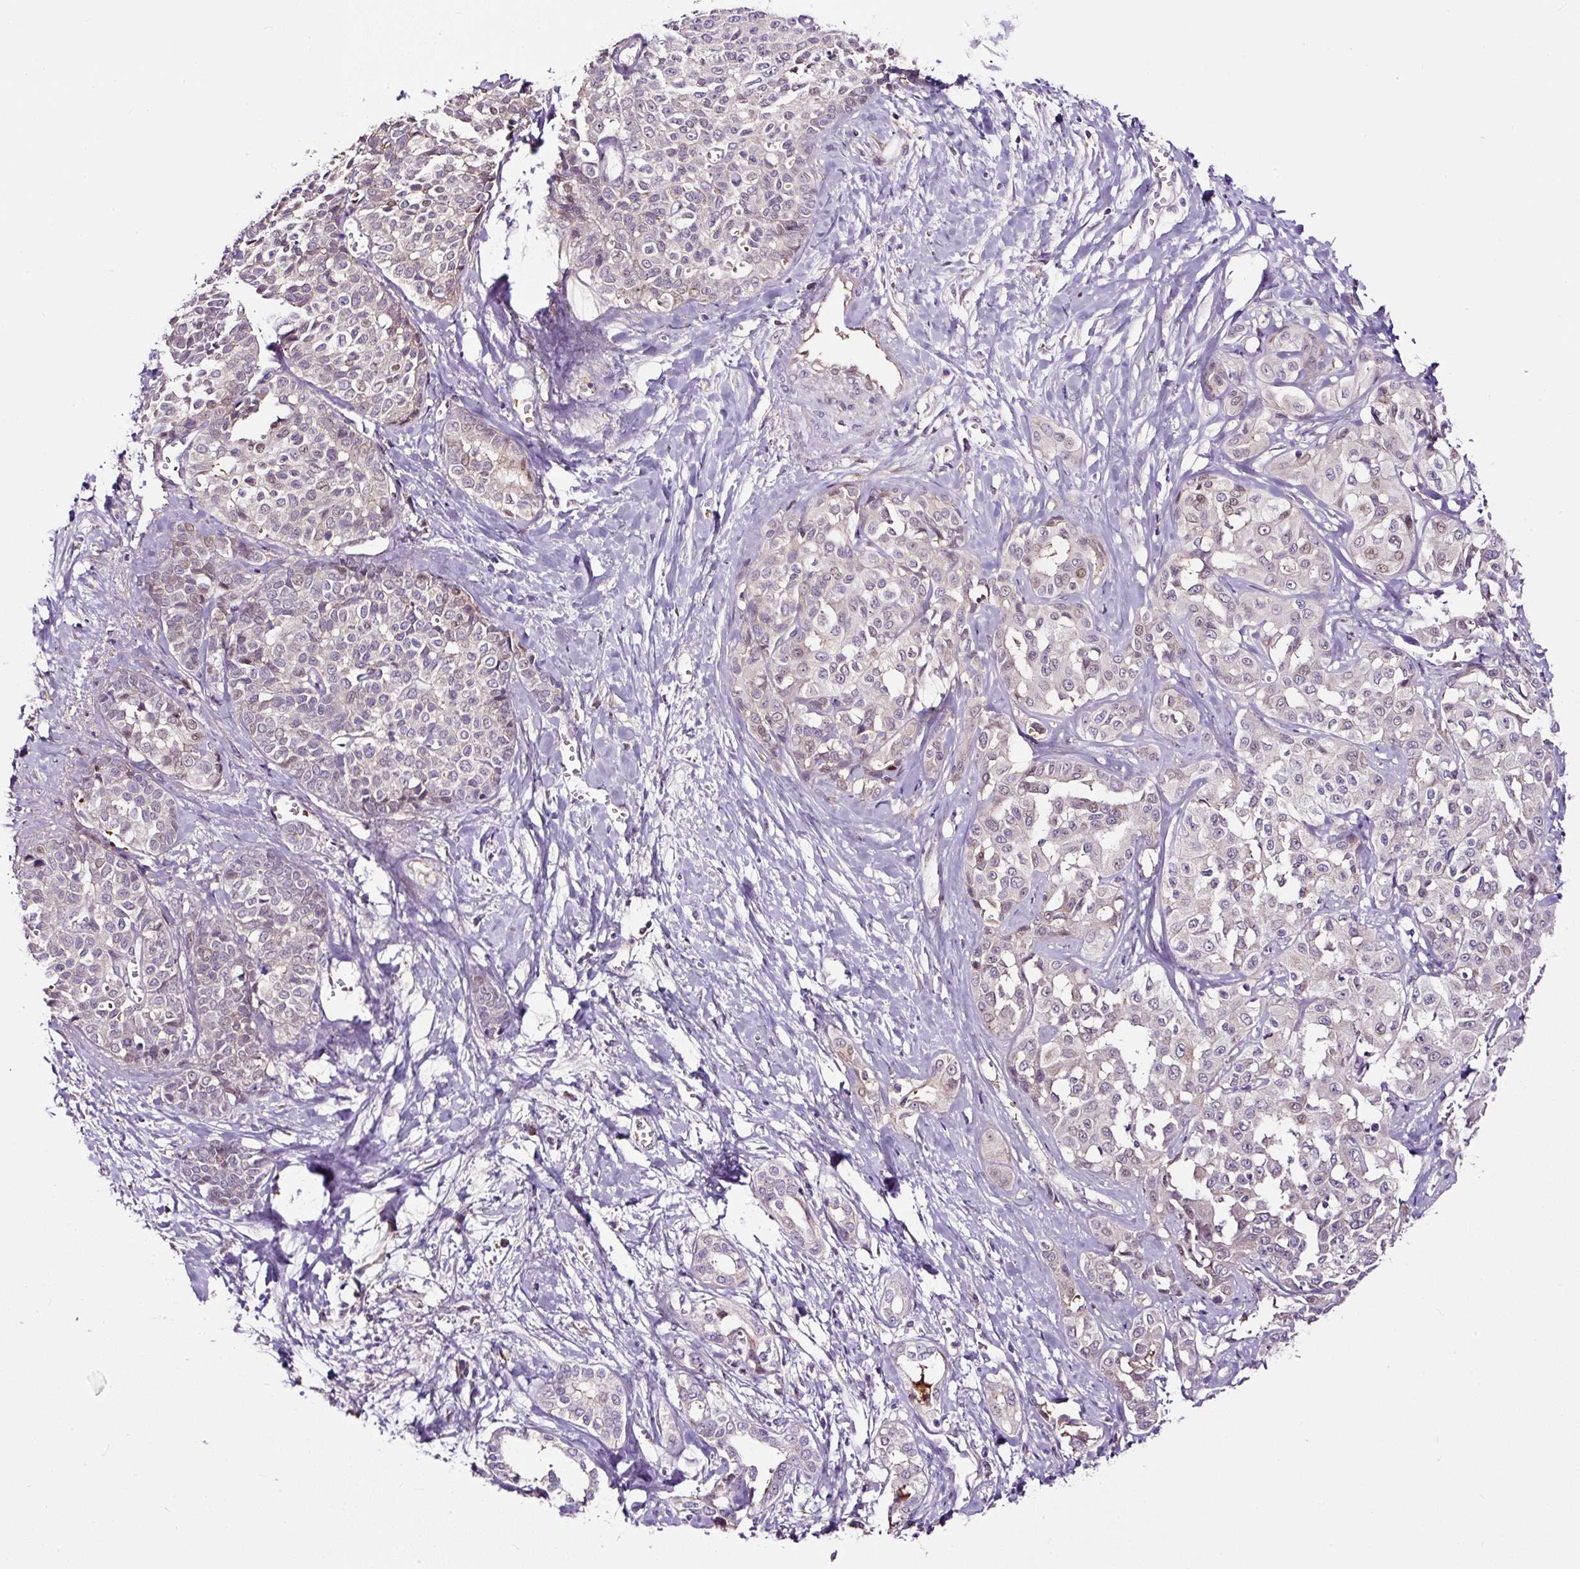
{"staining": {"intensity": "negative", "quantity": "none", "location": "none"}, "tissue": "liver cancer", "cell_type": "Tumor cells", "image_type": "cancer", "snomed": [{"axis": "morphology", "description": "Cholangiocarcinoma"}, {"axis": "topography", "description": "Liver"}], "caption": "High magnification brightfield microscopy of liver cholangiocarcinoma stained with DAB (brown) and counterstained with hematoxylin (blue): tumor cells show no significant positivity. Nuclei are stained in blue.", "gene": "LRRC24", "patient": {"sex": "female", "age": 77}}